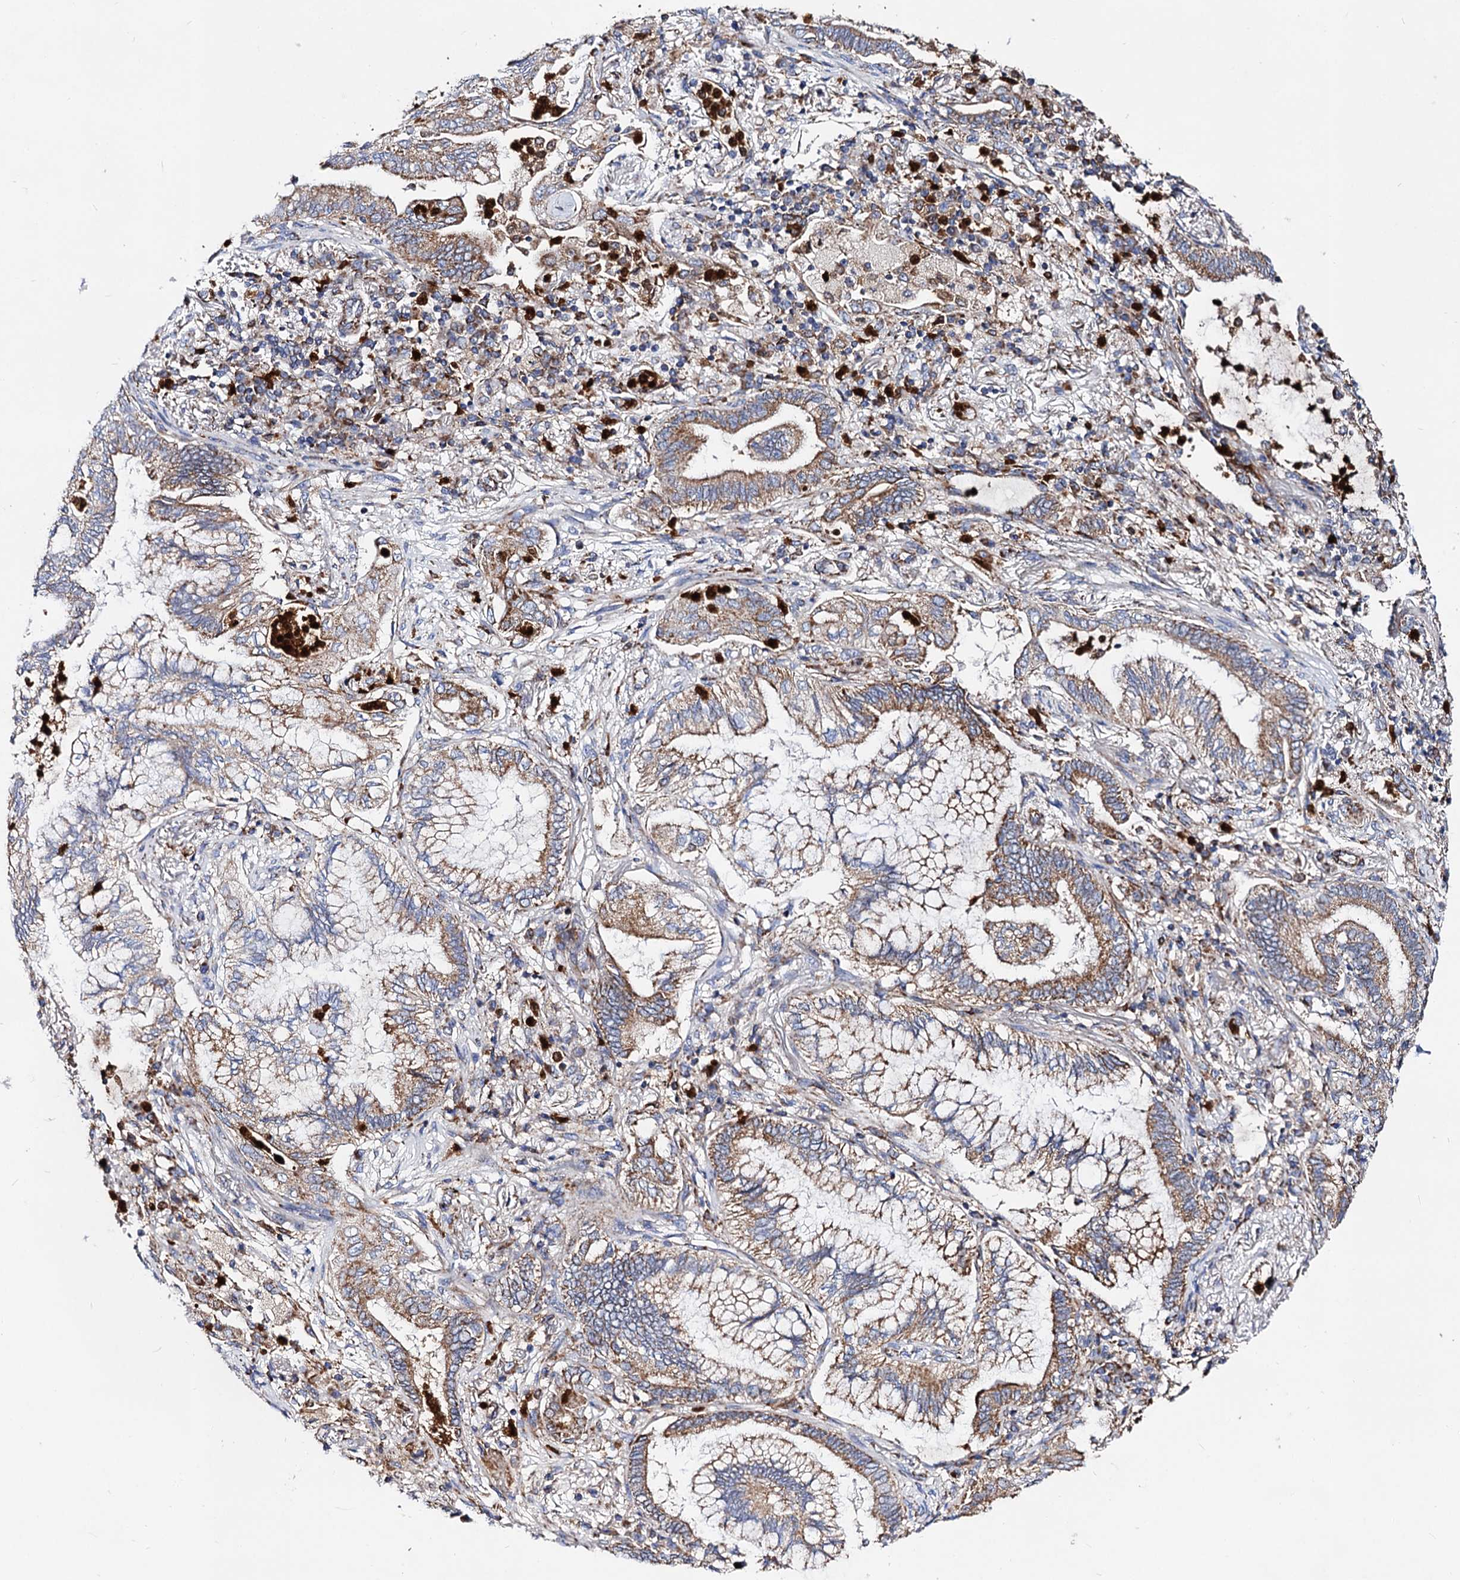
{"staining": {"intensity": "moderate", "quantity": ">75%", "location": "cytoplasmic/membranous"}, "tissue": "lung cancer", "cell_type": "Tumor cells", "image_type": "cancer", "snomed": [{"axis": "morphology", "description": "Adenocarcinoma, NOS"}, {"axis": "topography", "description": "Lung"}], "caption": "Moderate cytoplasmic/membranous protein positivity is present in approximately >75% of tumor cells in lung cancer.", "gene": "ACAD9", "patient": {"sex": "female", "age": 70}}